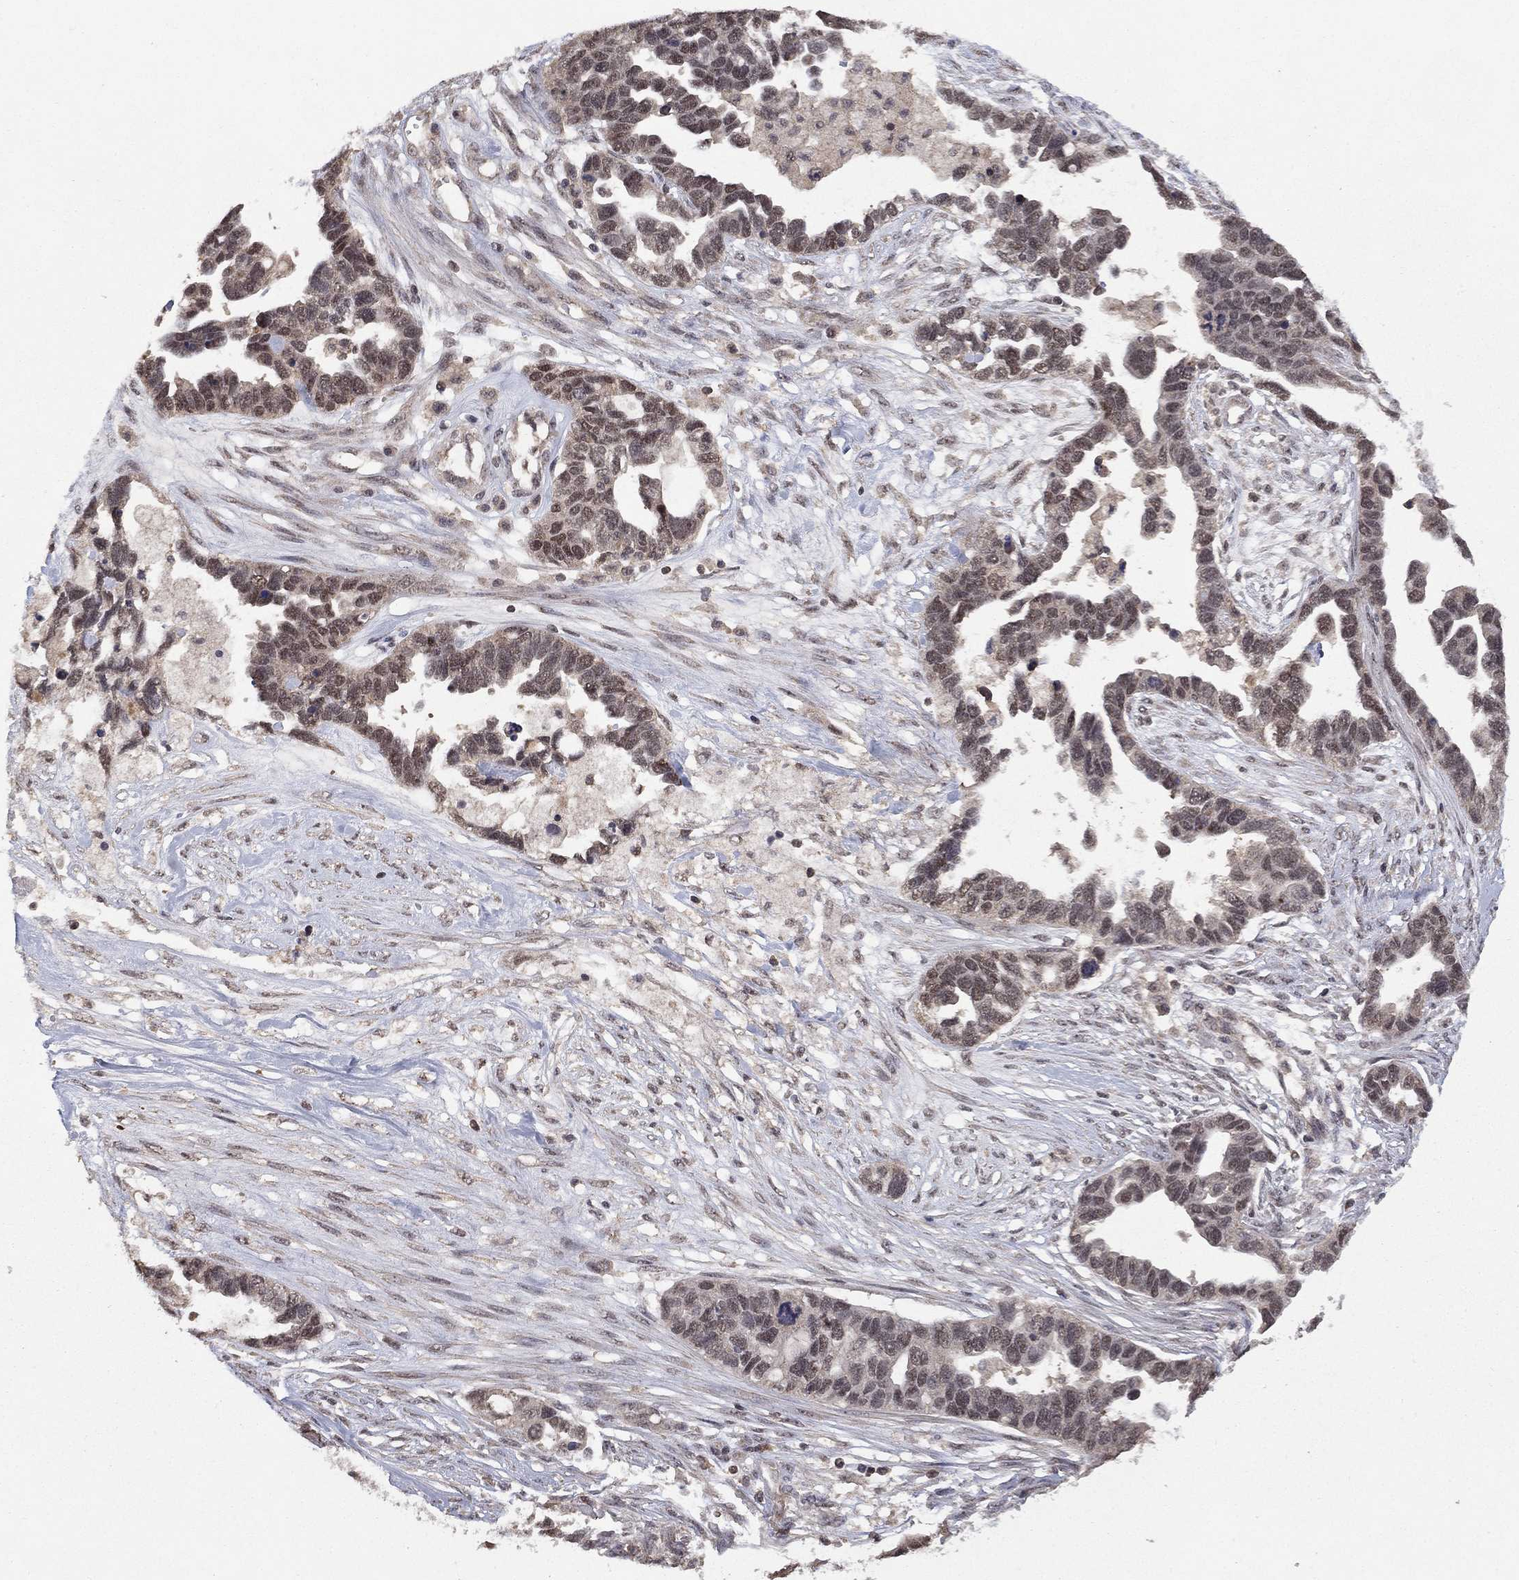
{"staining": {"intensity": "negative", "quantity": "none", "location": "none"}, "tissue": "ovarian cancer", "cell_type": "Tumor cells", "image_type": "cancer", "snomed": [{"axis": "morphology", "description": "Cystadenocarcinoma, serous, NOS"}, {"axis": "topography", "description": "Ovary"}], "caption": "Ovarian cancer stained for a protein using IHC shows no staining tumor cells.", "gene": "NELFCD", "patient": {"sex": "female", "age": 54}}